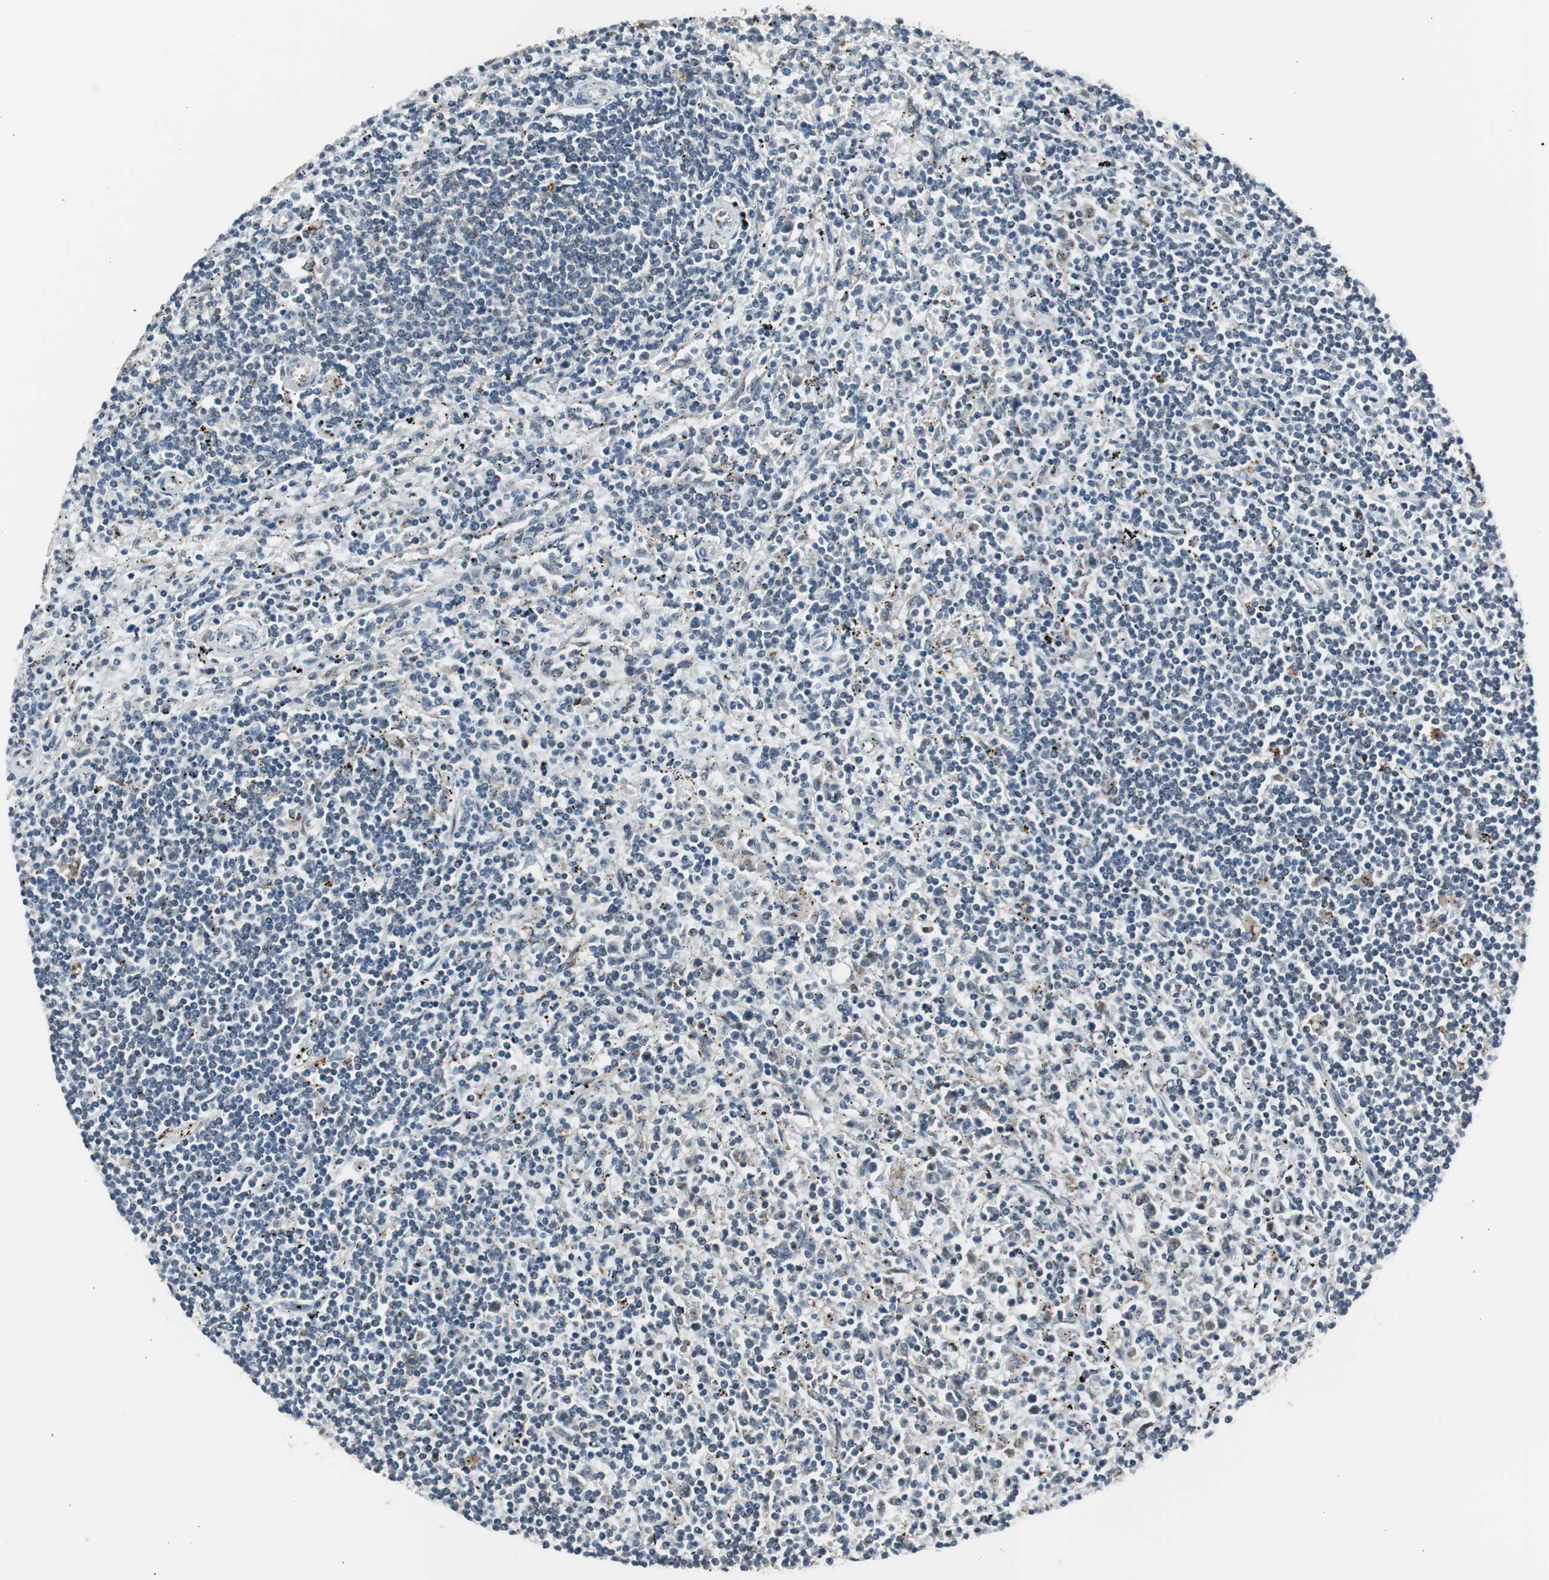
{"staining": {"intensity": "moderate", "quantity": "<25%", "location": "cytoplasmic/membranous"}, "tissue": "lymphoma", "cell_type": "Tumor cells", "image_type": "cancer", "snomed": [{"axis": "morphology", "description": "Malignant lymphoma, non-Hodgkin's type, Low grade"}, {"axis": "topography", "description": "Spleen"}], "caption": "Immunohistochemical staining of human lymphoma demonstrates low levels of moderate cytoplasmic/membranous expression in approximately <25% of tumor cells.", "gene": "BOLA1", "patient": {"sex": "male", "age": 76}}